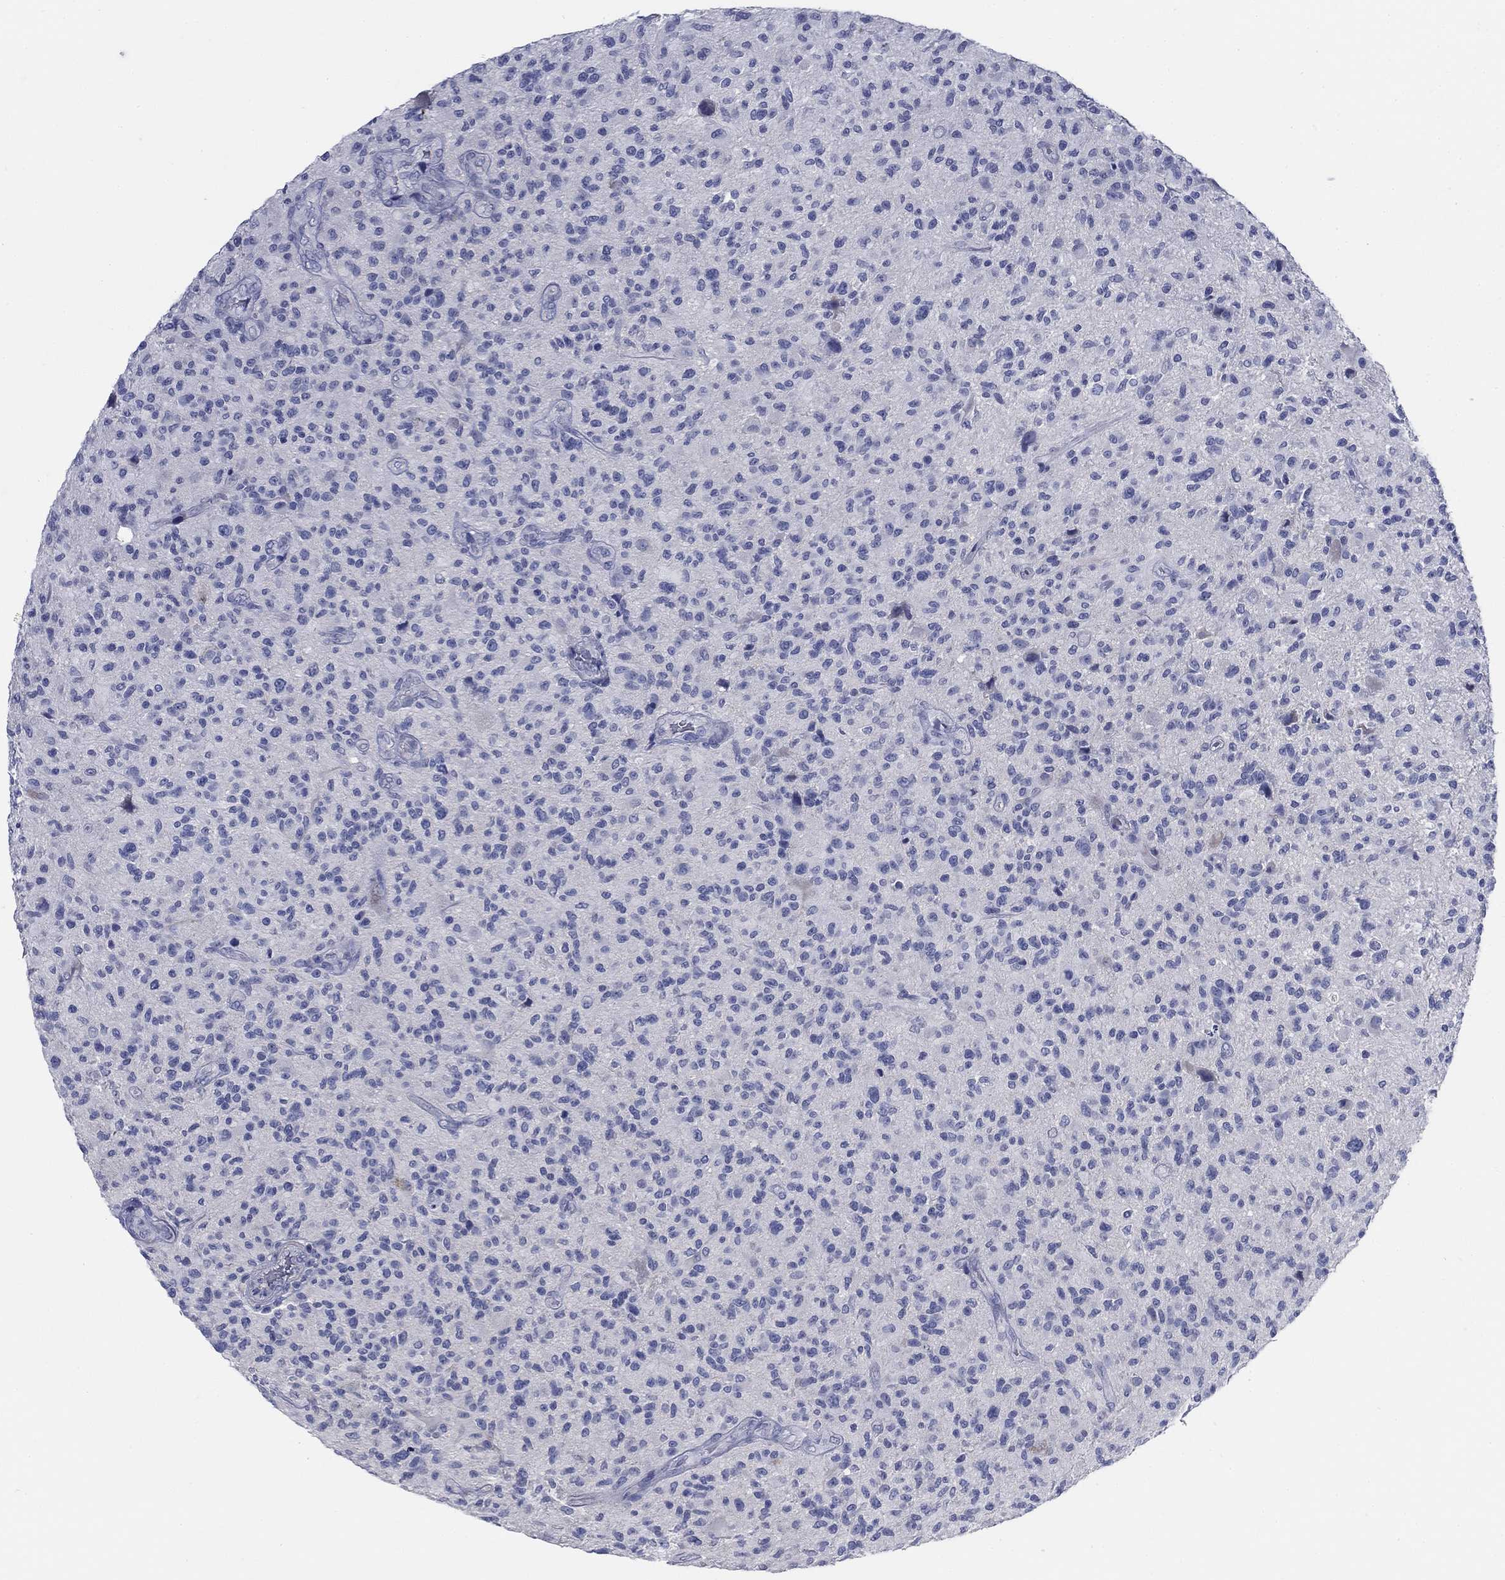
{"staining": {"intensity": "negative", "quantity": "none", "location": "none"}, "tissue": "glioma", "cell_type": "Tumor cells", "image_type": "cancer", "snomed": [{"axis": "morphology", "description": "Glioma, malignant, High grade"}, {"axis": "topography", "description": "Brain"}], "caption": "Human glioma stained for a protein using immunohistochemistry shows no expression in tumor cells.", "gene": "TMEM249", "patient": {"sex": "male", "age": 47}}